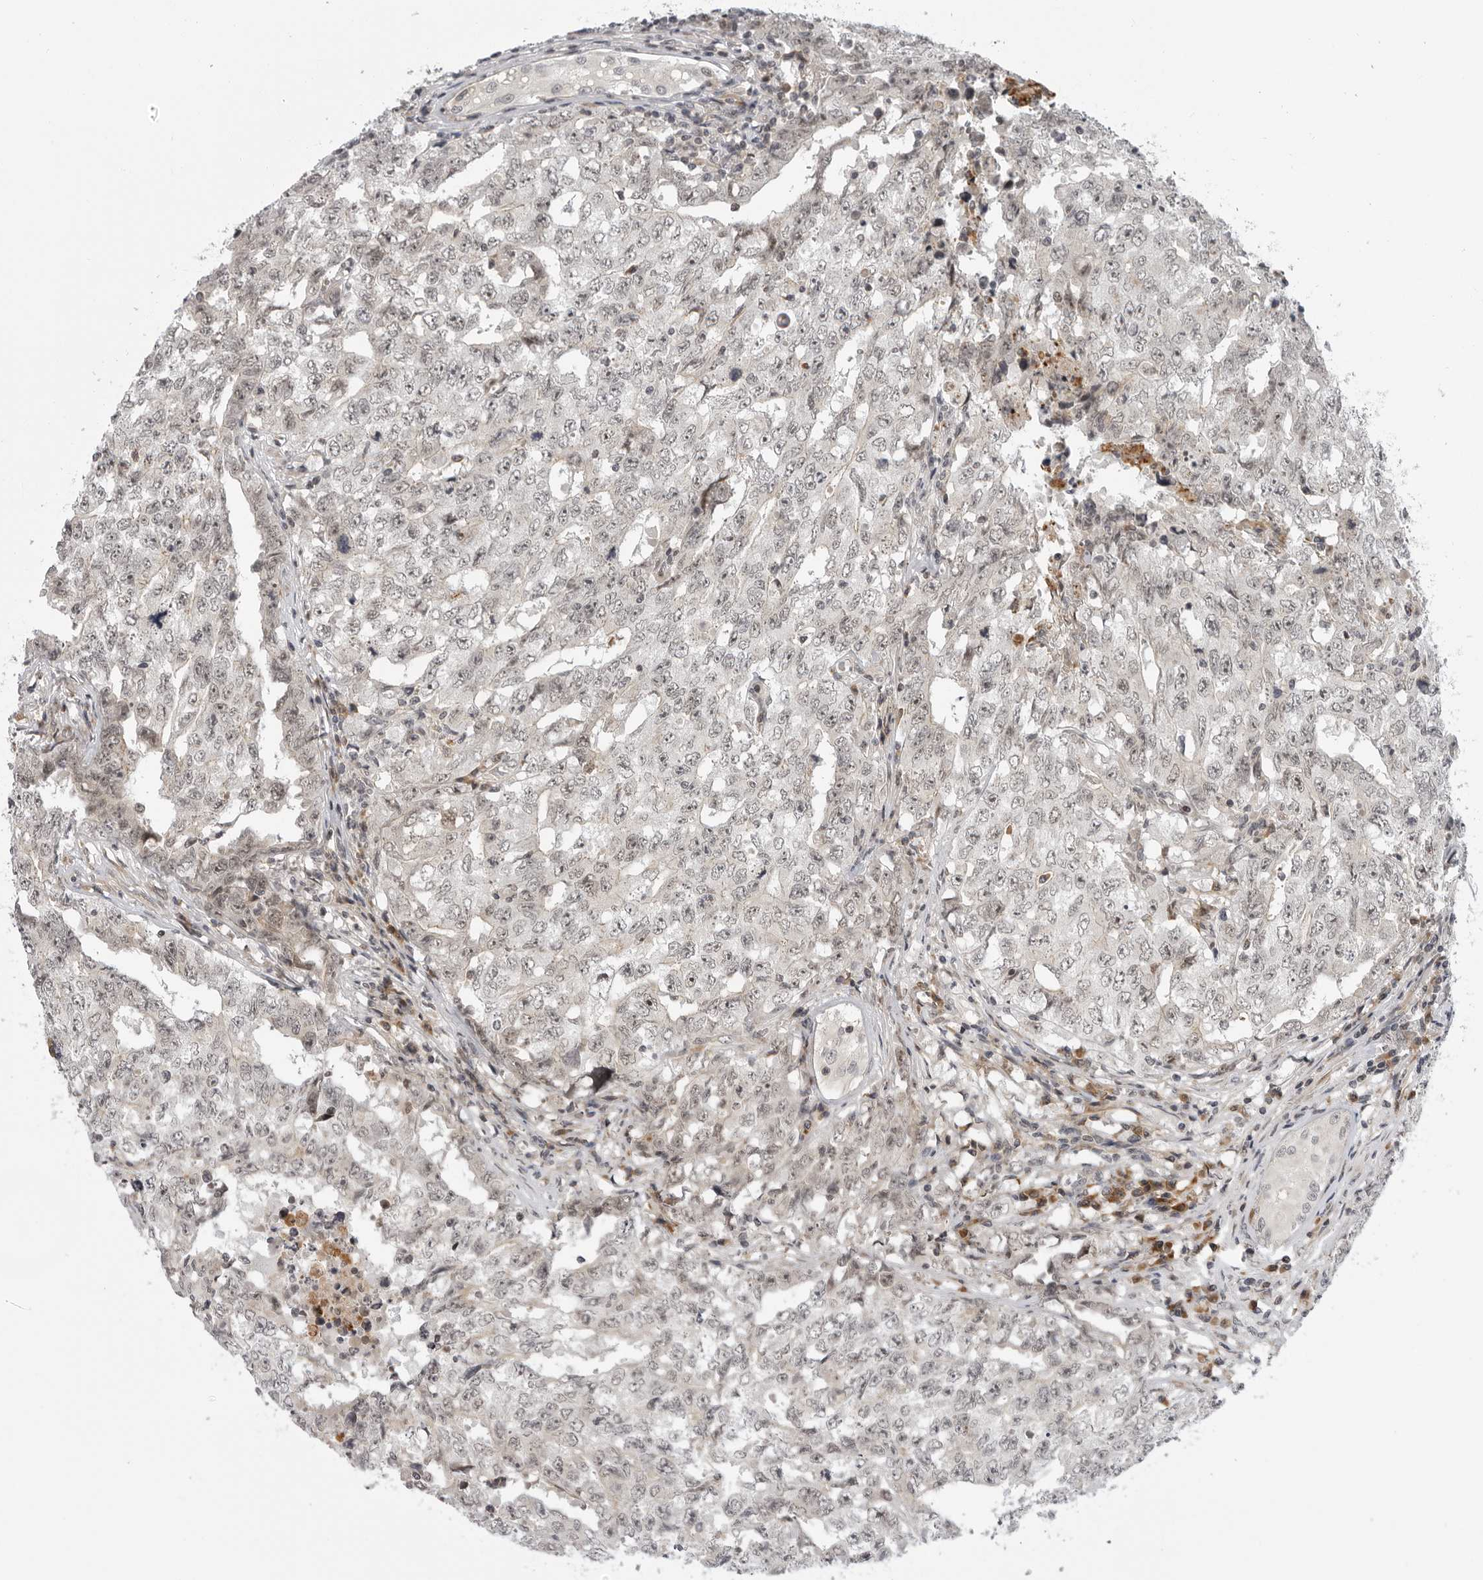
{"staining": {"intensity": "weak", "quantity": ">75%", "location": "nuclear"}, "tissue": "testis cancer", "cell_type": "Tumor cells", "image_type": "cancer", "snomed": [{"axis": "morphology", "description": "Carcinoma, Embryonal, NOS"}, {"axis": "topography", "description": "Testis"}], "caption": "This is a histology image of immunohistochemistry staining of testis cancer, which shows weak staining in the nuclear of tumor cells.", "gene": "ALPK2", "patient": {"sex": "male", "age": 26}}